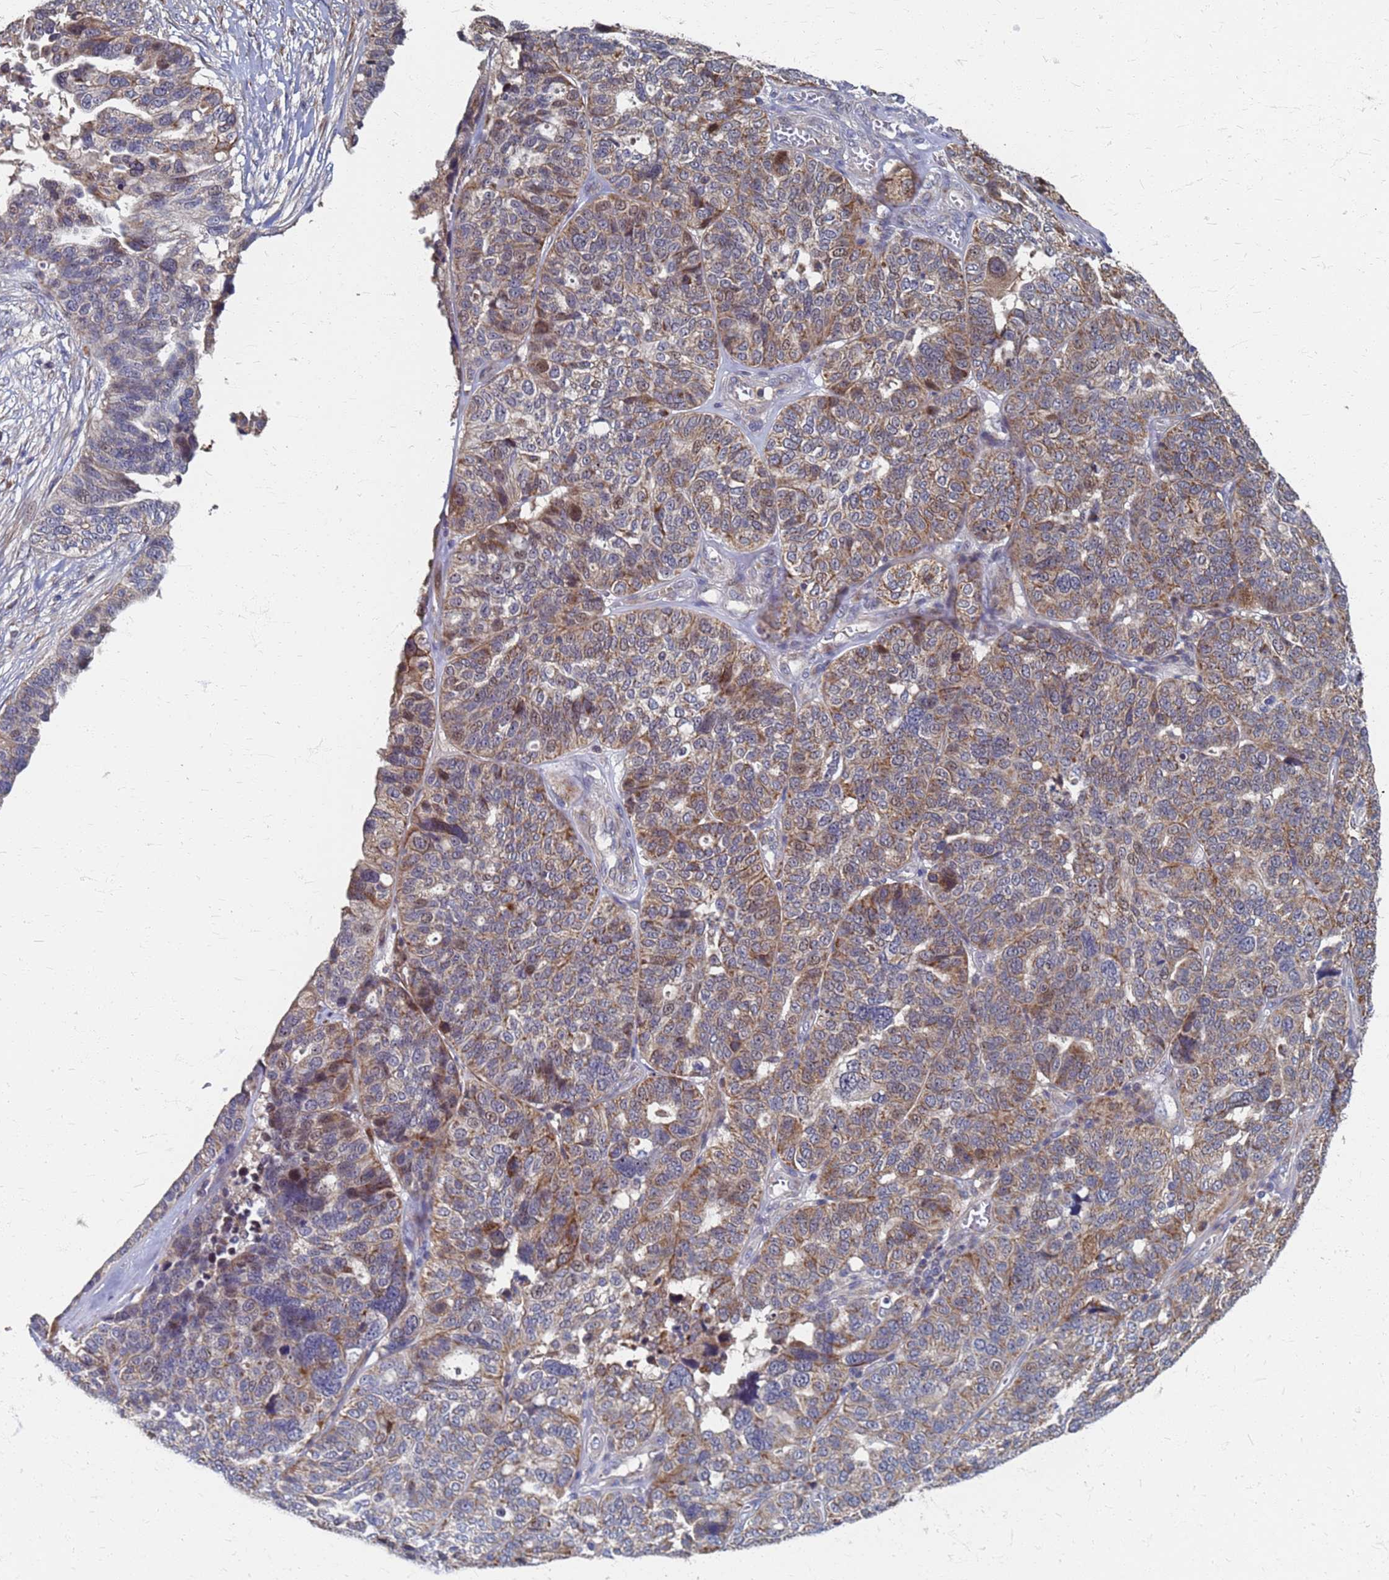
{"staining": {"intensity": "weak", "quantity": ">75%", "location": "cytoplasmic/membranous"}, "tissue": "ovarian cancer", "cell_type": "Tumor cells", "image_type": "cancer", "snomed": [{"axis": "morphology", "description": "Cystadenocarcinoma, serous, NOS"}, {"axis": "topography", "description": "Ovary"}], "caption": "Immunohistochemical staining of ovarian cancer (serous cystadenocarcinoma) demonstrates low levels of weak cytoplasmic/membranous staining in approximately >75% of tumor cells. (DAB = brown stain, brightfield microscopy at high magnification).", "gene": "ATPAF1", "patient": {"sex": "female", "age": 59}}